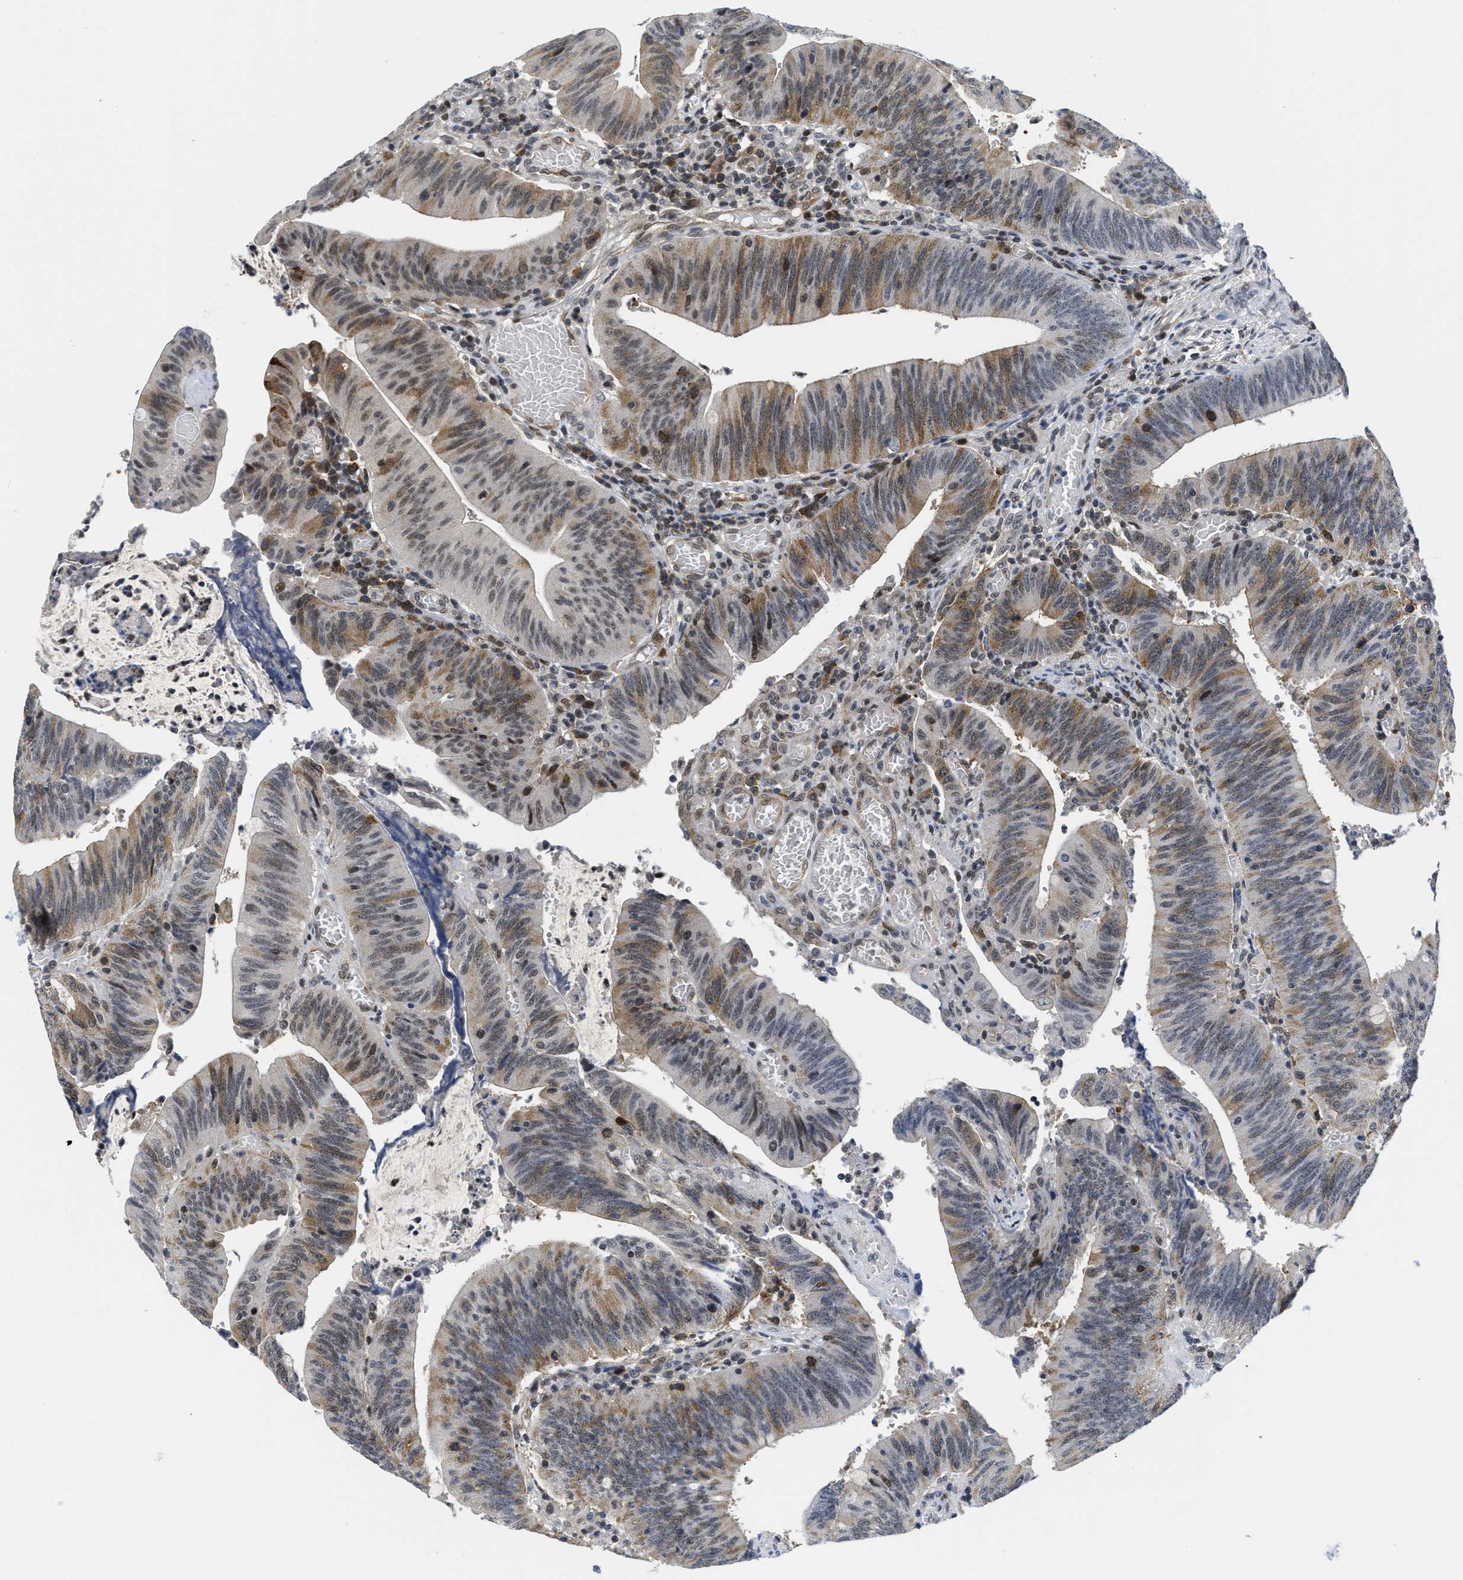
{"staining": {"intensity": "moderate", "quantity": ">75%", "location": "cytoplasmic/membranous"}, "tissue": "colorectal cancer", "cell_type": "Tumor cells", "image_type": "cancer", "snomed": [{"axis": "morphology", "description": "Normal tissue, NOS"}, {"axis": "morphology", "description": "Adenocarcinoma, NOS"}, {"axis": "topography", "description": "Rectum"}], "caption": "Human colorectal cancer (adenocarcinoma) stained with a protein marker exhibits moderate staining in tumor cells.", "gene": "HIF1A", "patient": {"sex": "female", "age": 66}}